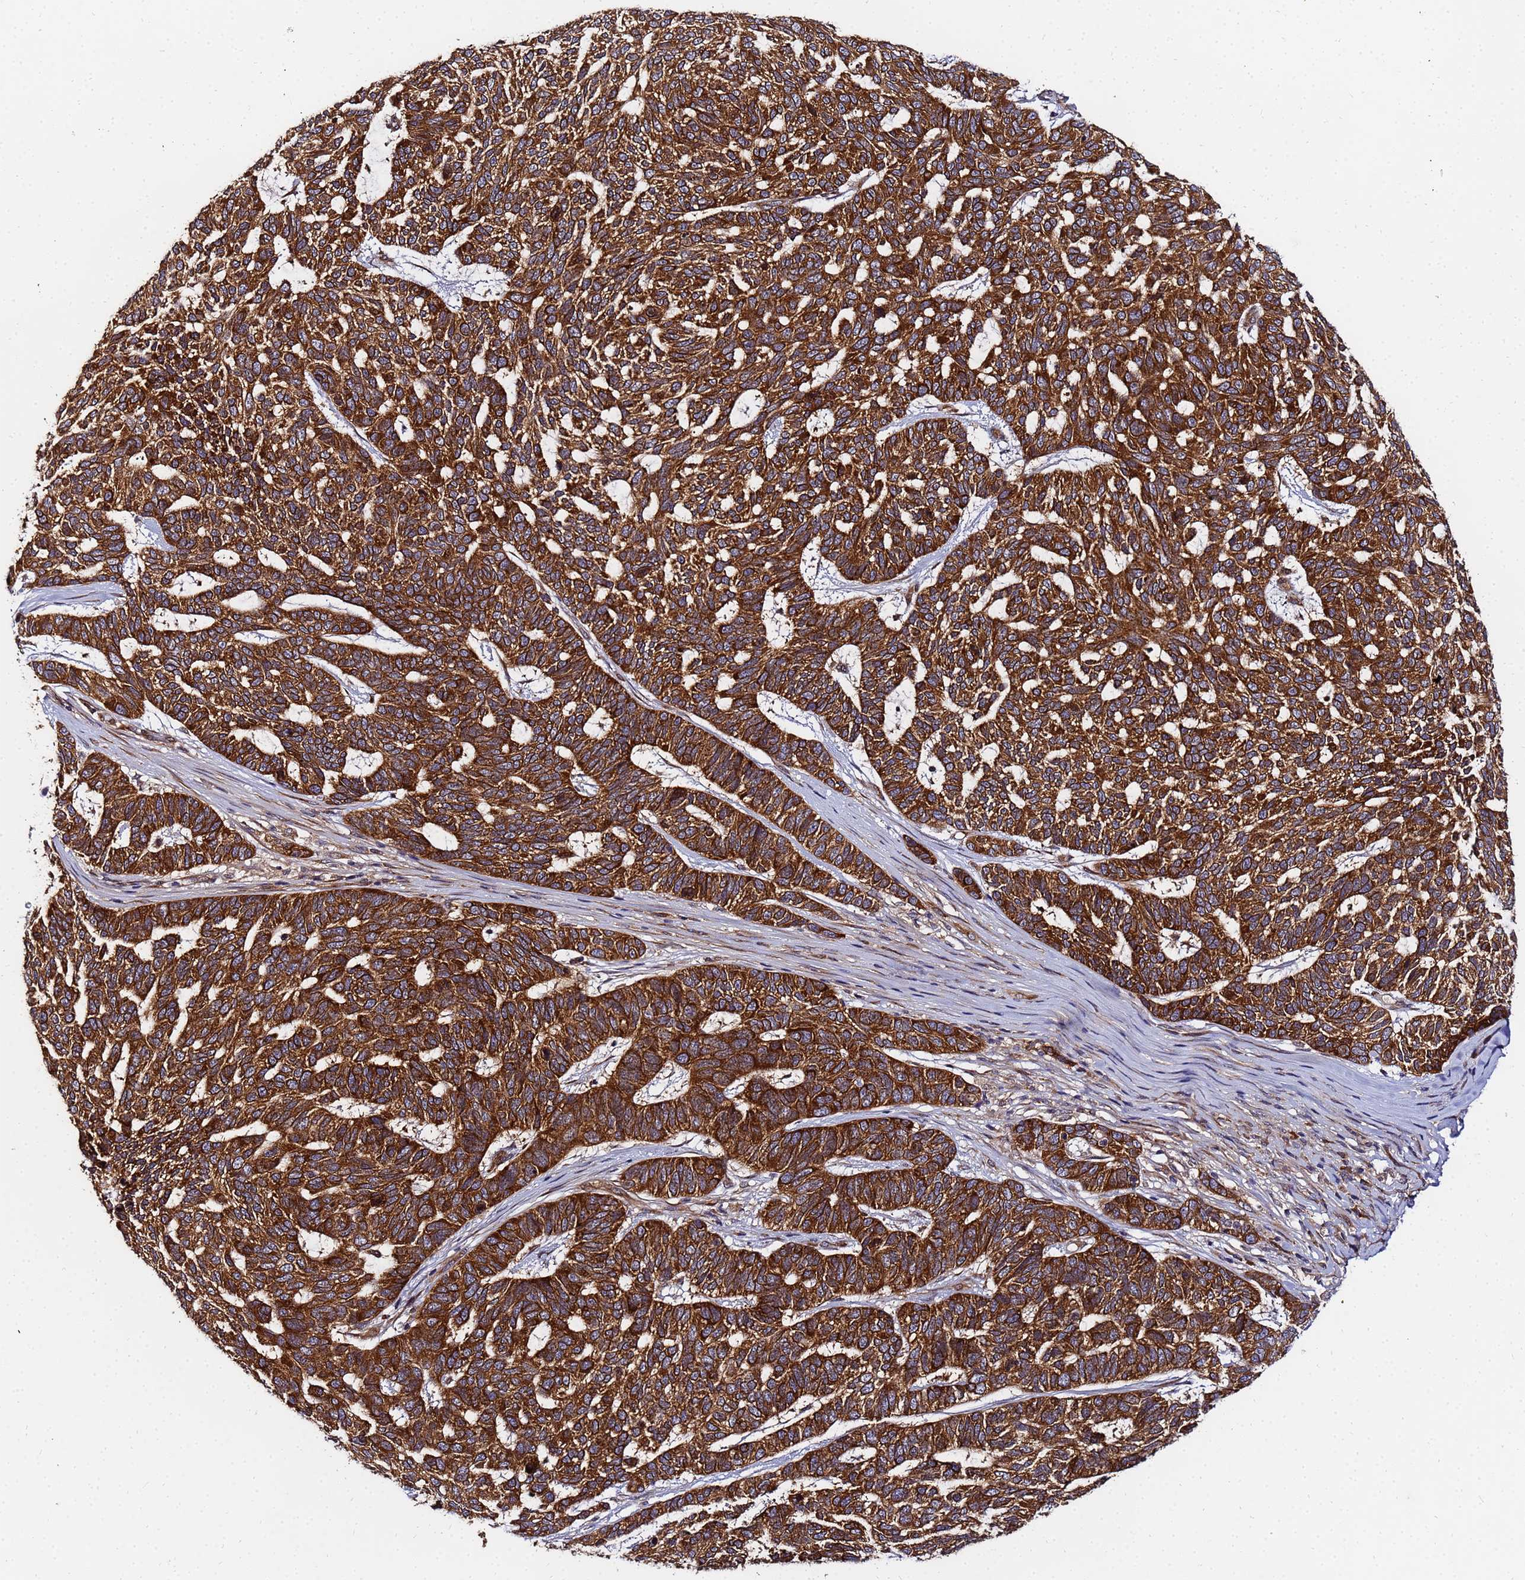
{"staining": {"intensity": "strong", "quantity": ">75%", "location": "cytoplasmic/membranous"}, "tissue": "skin cancer", "cell_type": "Tumor cells", "image_type": "cancer", "snomed": [{"axis": "morphology", "description": "Basal cell carcinoma"}, {"axis": "topography", "description": "Skin"}], "caption": "This is an image of IHC staining of basal cell carcinoma (skin), which shows strong staining in the cytoplasmic/membranous of tumor cells.", "gene": "UNC93B1", "patient": {"sex": "female", "age": 65}}